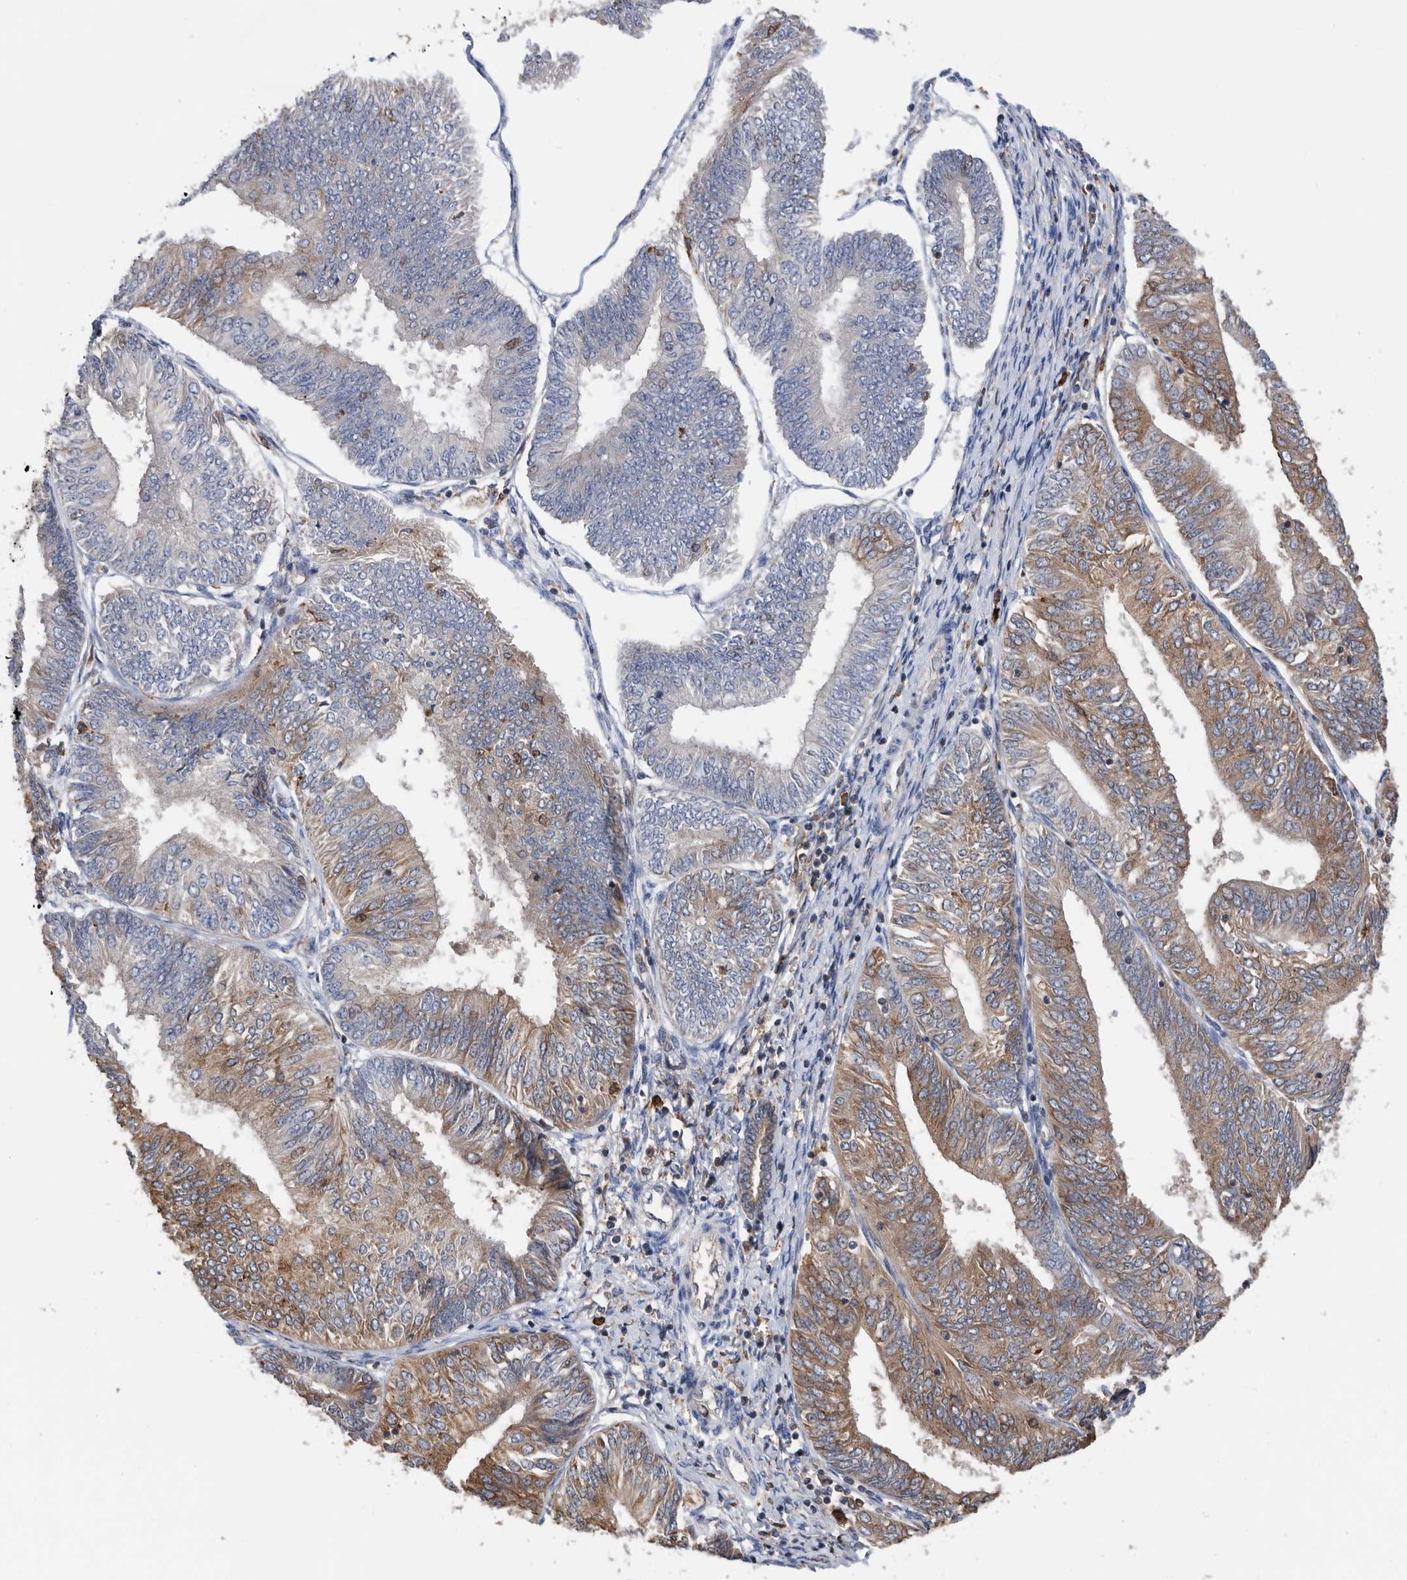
{"staining": {"intensity": "moderate", "quantity": "25%-75%", "location": "cytoplasmic/membranous"}, "tissue": "endometrial cancer", "cell_type": "Tumor cells", "image_type": "cancer", "snomed": [{"axis": "morphology", "description": "Adenocarcinoma, NOS"}, {"axis": "topography", "description": "Endometrium"}], "caption": "Endometrial cancer stained with DAB immunohistochemistry demonstrates medium levels of moderate cytoplasmic/membranous staining in about 25%-75% of tumor cells.", "gene": "ATAD2", "patient": {"sex": "female", "age": 58}}